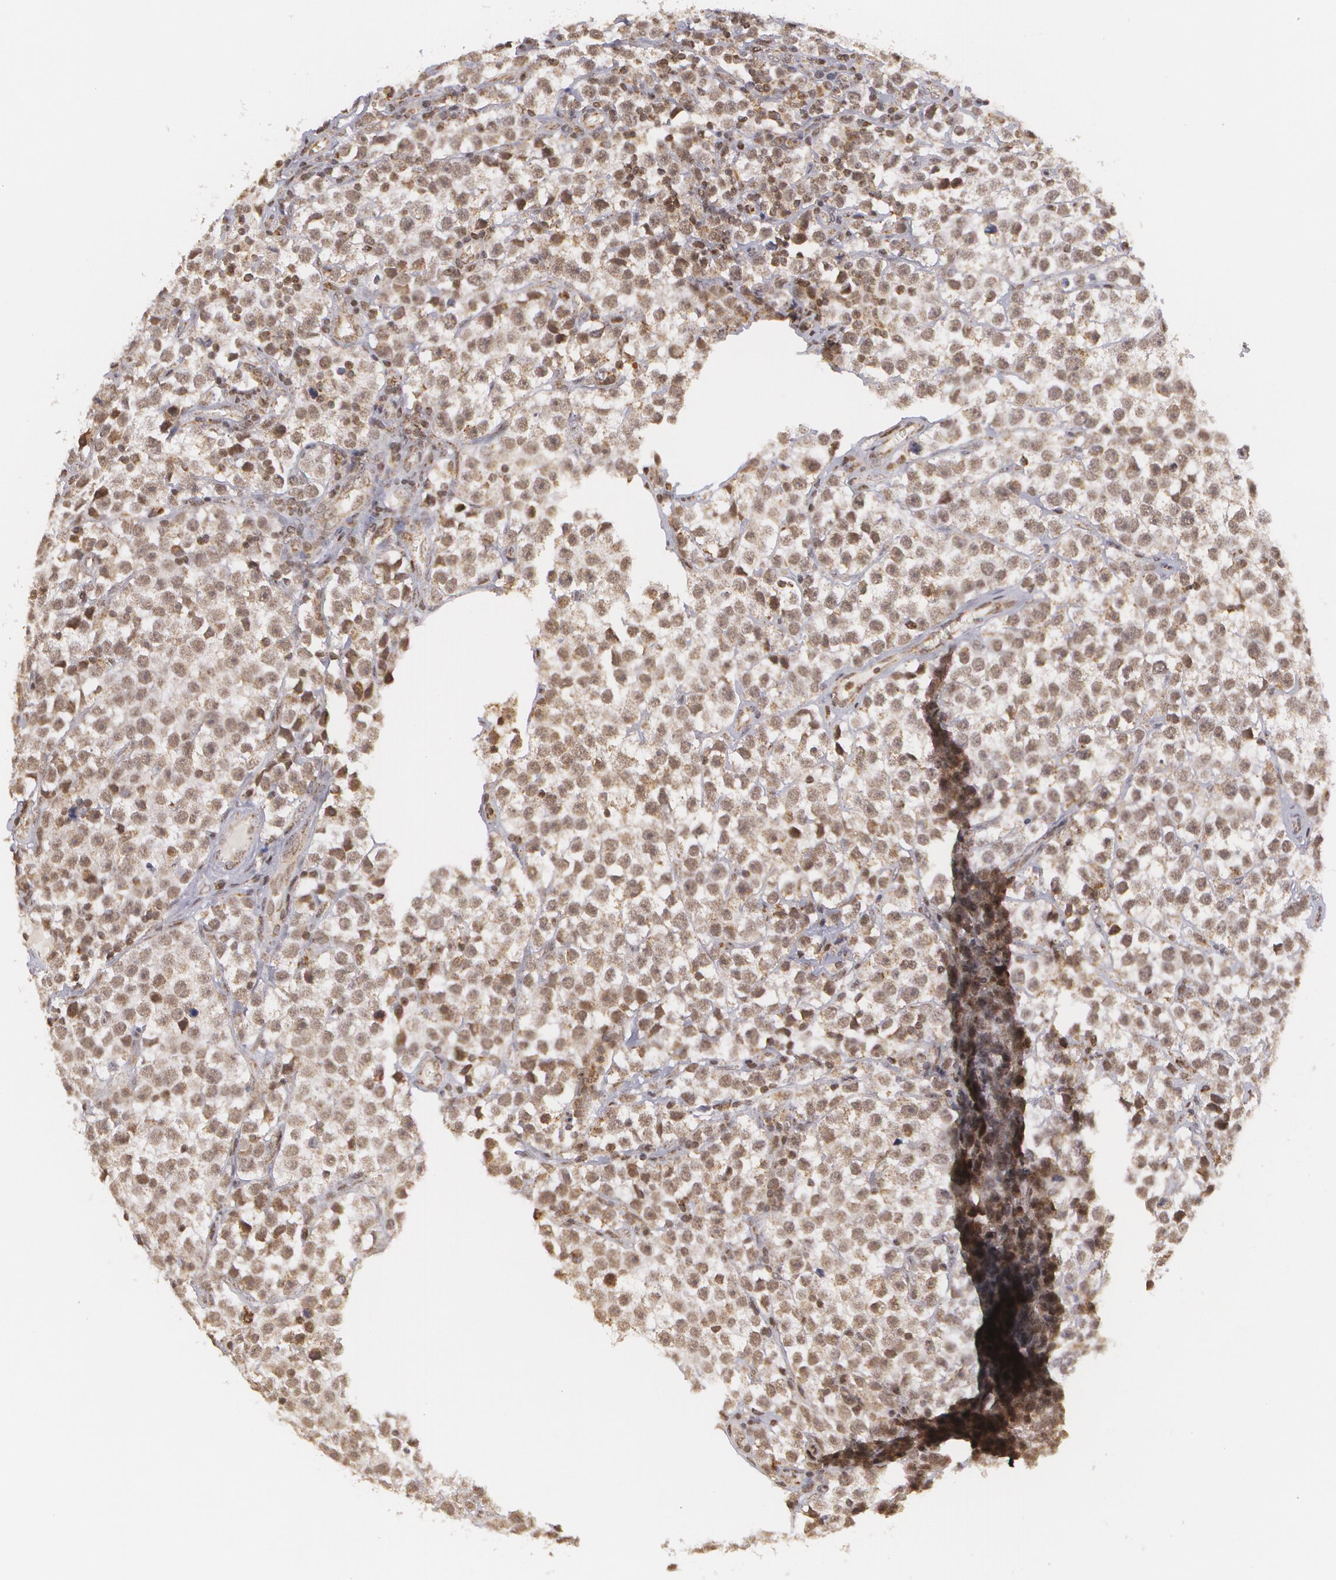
{"staining": {"intensity": "weak", "quantity": ">75%", "location": "nuclear"}, "tissue": "testis cancer", "cell_type": "Tumor cells", "image_type": "cancer", "snomed": [{"axis": "morphology", "description": "Seminoma, NOS"}, {"axis": "topography", "description": "Testis"}], "caption": "This histopathology image reveals testis cancer stained with IHC to label a protein in brown. The nuclear of tumor cells show weak positivity for the protein. Nuclei are counter-stained blue.", "gene": "MXD1", "patient": {"sex": "male", "age": 25}}